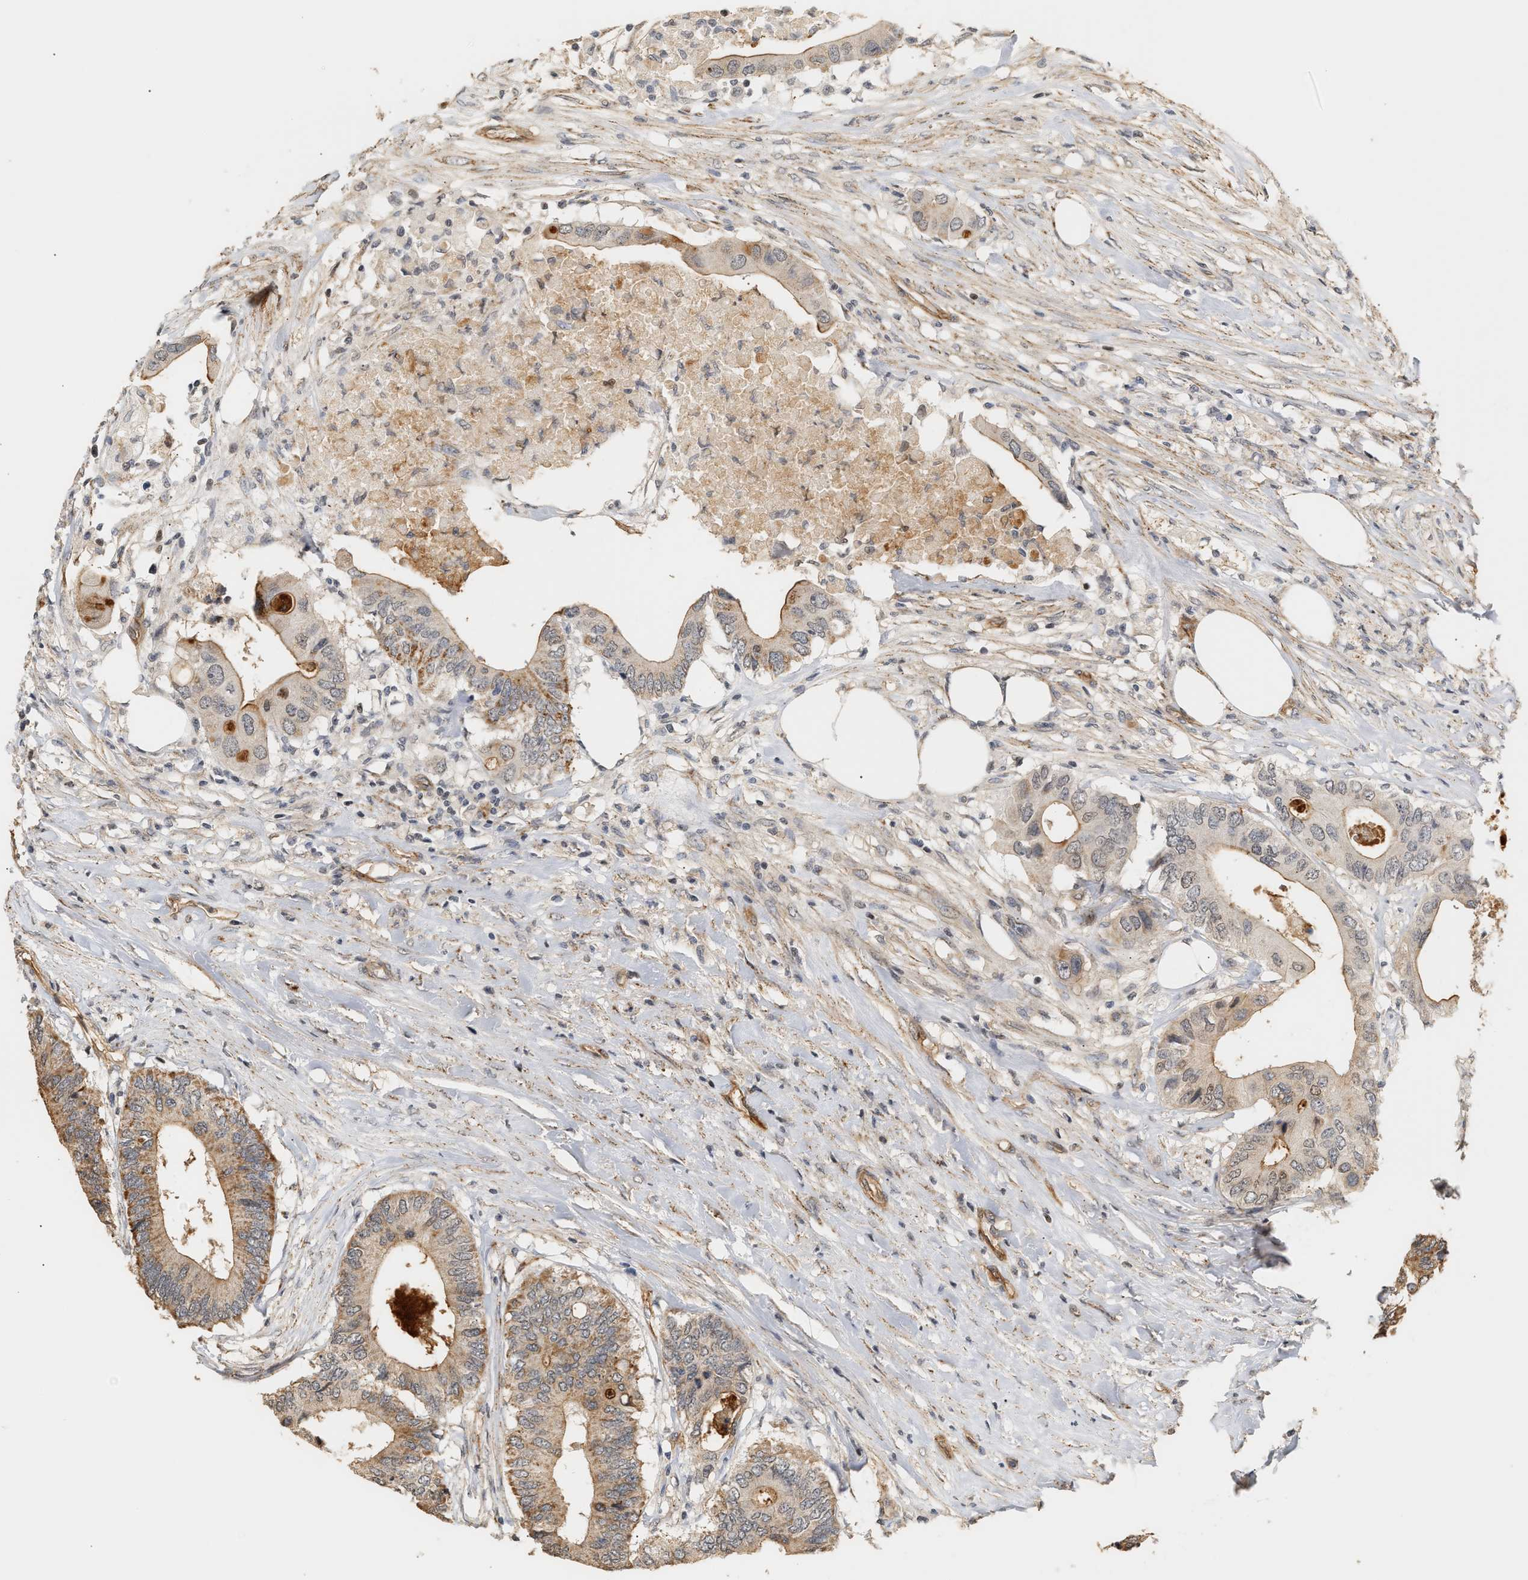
{"staining": {"intensity": "moderate", "quantity": "<25%", "location": "cytoplasmic/membranous"}, "tissue": "colorectal cancer", "cell_type": "Tumor cells", "image_type": "cancer", "snomed": [{"axis": "morphology", "description": "Adenocarcinoma, NOS"}, {"axis": "topography", "description": "Colon"}], "caption": "A photomicrograph of colorectal cancer stained for a protein exhibits moderate cytoplasmic/membranous brown staining in tumor cells.", "gene": "PLXND1", "patient": {"sex": "male", "age": 71}}